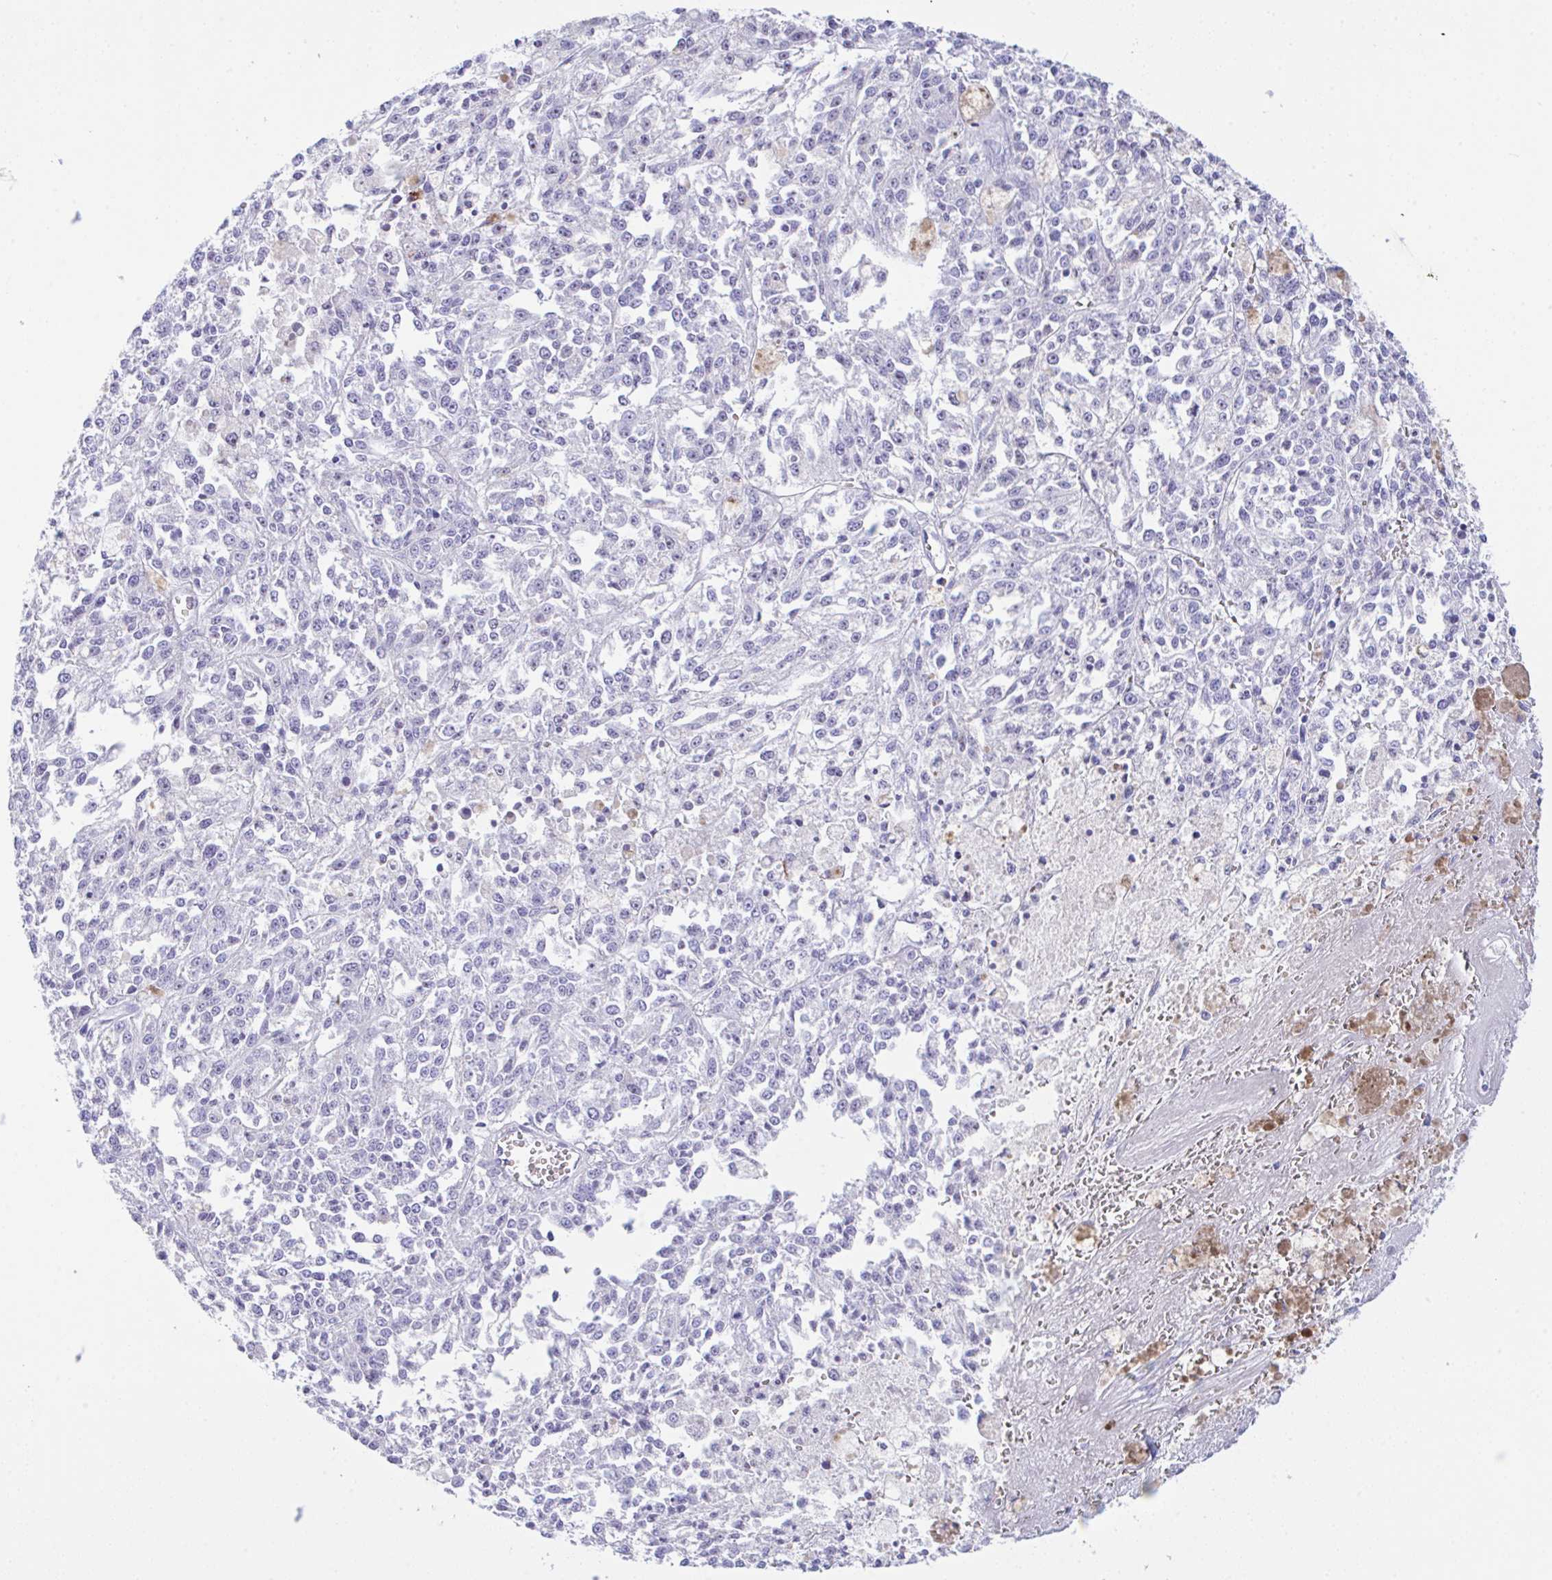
{"staining": {"intensity": "negative", "quantity": "none", "location": "none"}, "tissue": "melanoma", "cell_type": "Tumor cells", "image_type": "cancer", "snomed": [{"axis": "morphology", "description": "Malignant melanoma, NOS"}, {"axis": "topography", "description": "Skin"}], "caption": "DAB immunohistochemical staining of melanoma reveals no significant staining in tumor cells. Nuclei are stained in blue.", "gene": "NDUFAF8", "patient": {"sex": "female", "age": 64}}